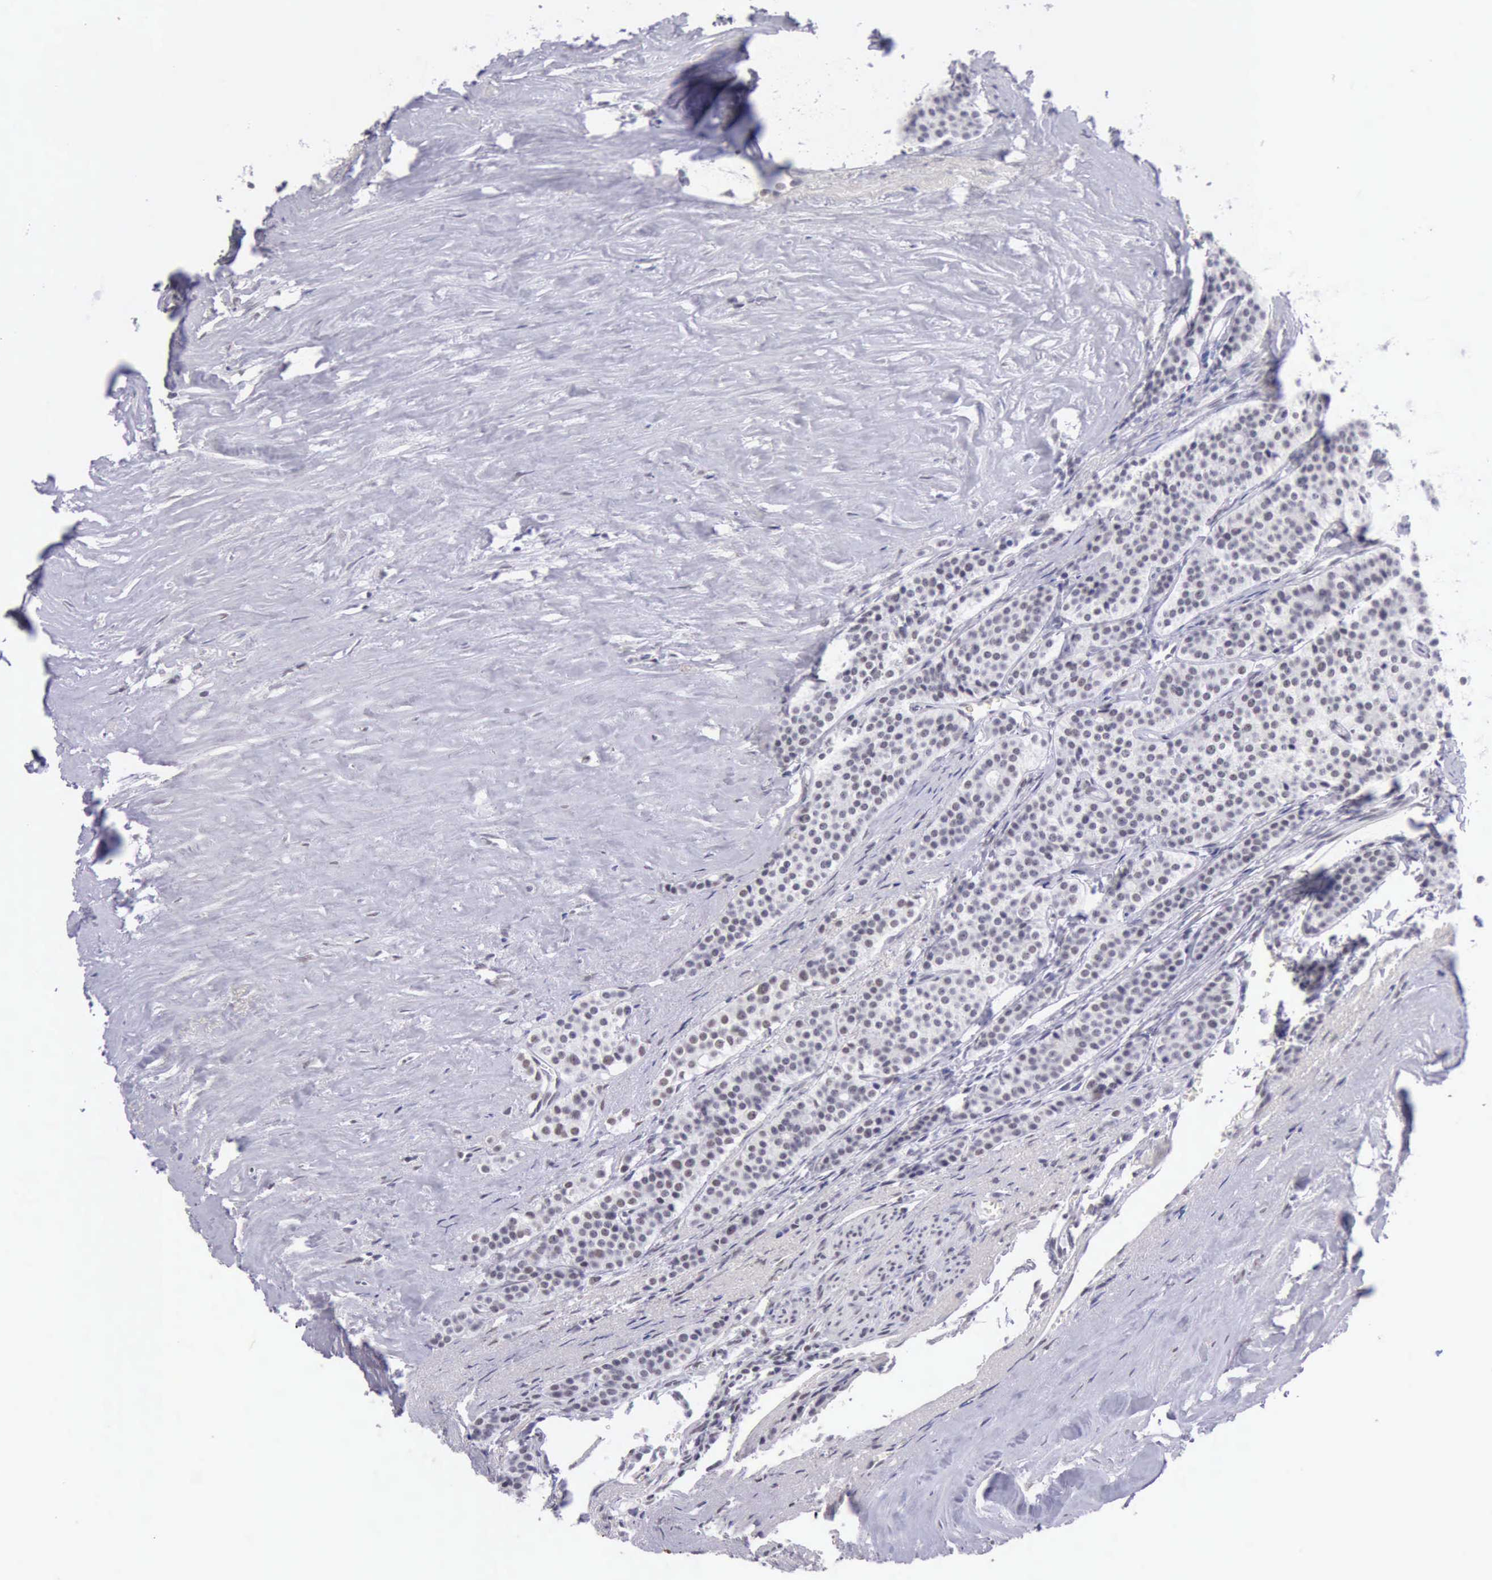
{"staining": {"intensity": "negative", "quantity": "none", "location": "none"}, "tissue": "carcinoid", "cell_type": "Tumor cells", "image_type": "cancer", "snomed": [{"axis": "morphology", "description": "Carcinoid, malignant, NOS"}, {"axis": "topography", "description": "Small intestine"}], "caption": "IHC image of carcinoid (malignant) stained for a protein (brown), which demonstrates no staining in tumor cells.", "gene": "EP300", "patient": {"sex": "male", "age": 63}}